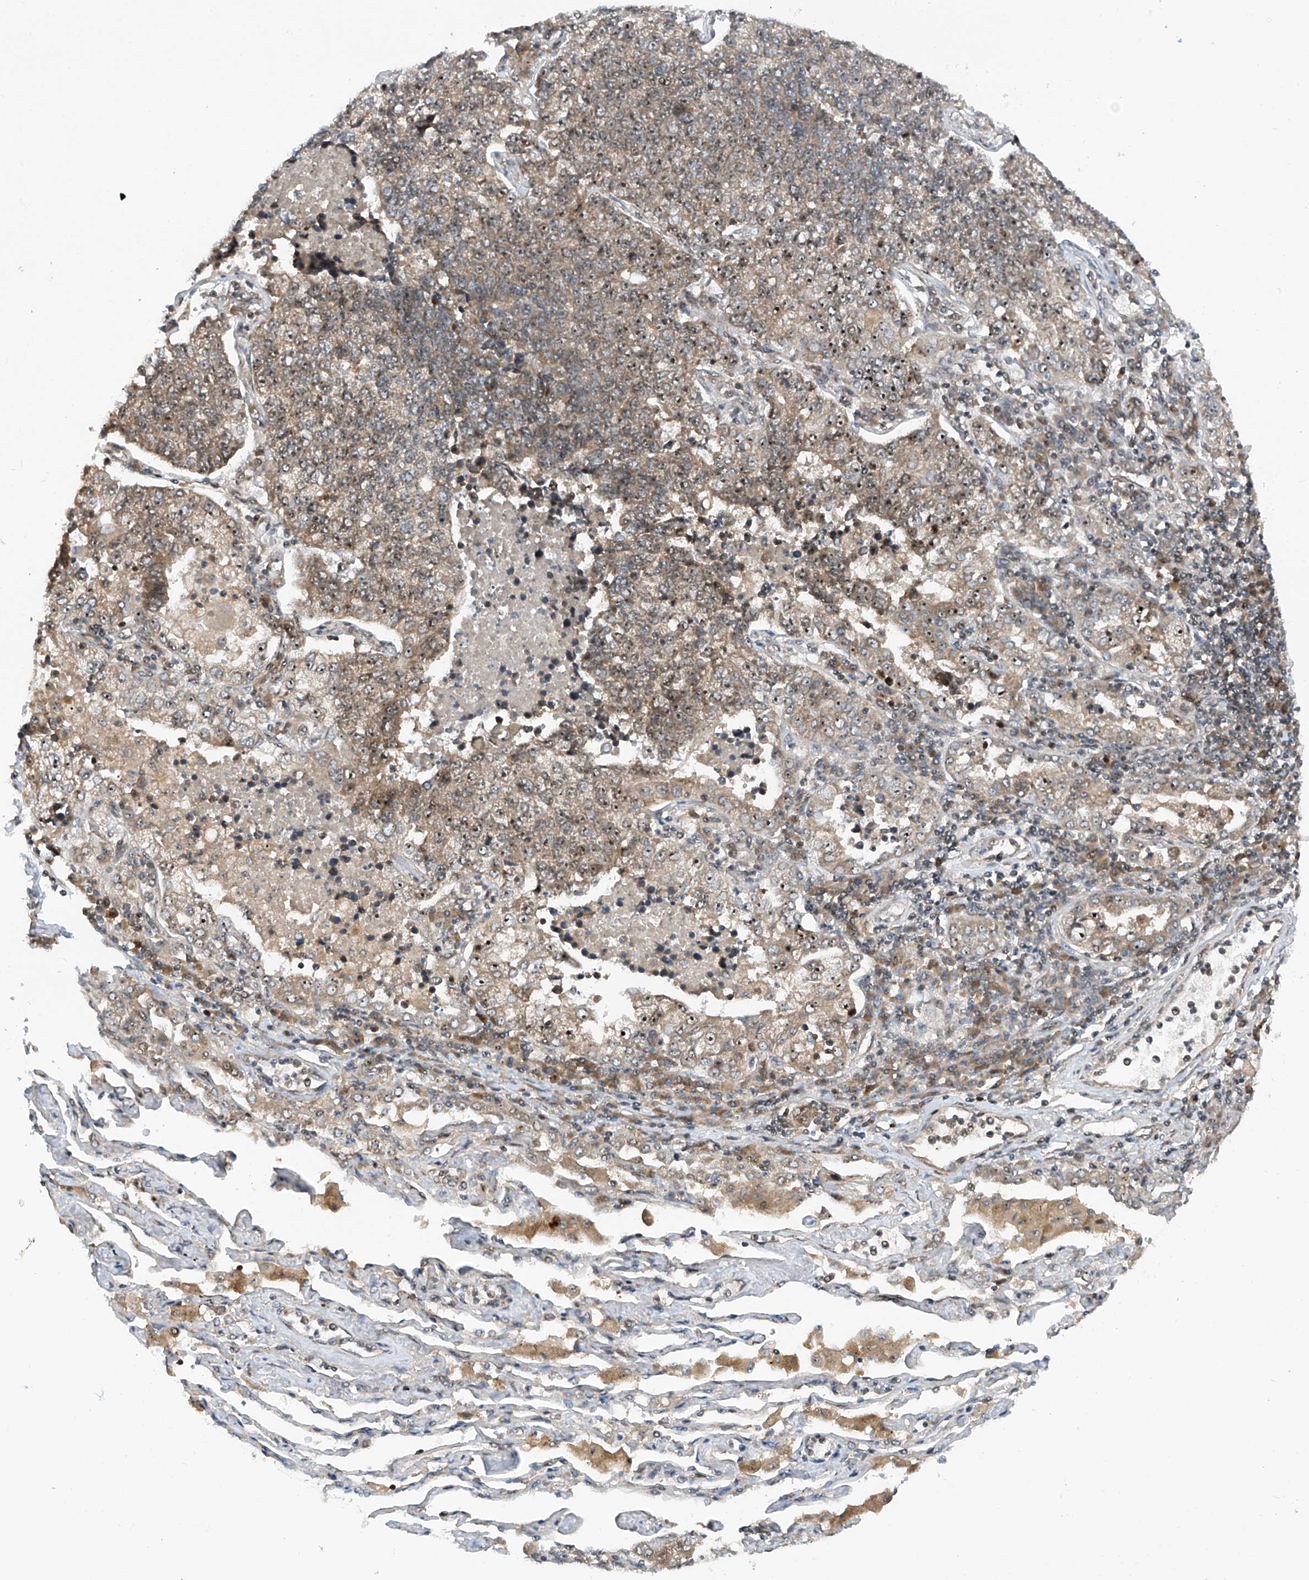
{"staining": {"intensity": "weak", "quantity": ">75%", "location": "cytoplasmic/membranous,nuclear"}, "tissue": "lung cancer", "cell_type": "Tumor cells", "image_type": "cancer", "snomed": [{"axis": "morphology", "description": "Adenocarcinoma, NOS"}, {"axis": "topography", "description": "Lung"}], "caption": "DAB (3,3'-diaminobenzidine) immunohistochemical staining of human lung cancer (adenocarcinoma) displays weak cytoplasmic/membranous and nuclear protein expression in approximately >75% of tumor cells.", "gene": "C1orf131", "patient": {"sex": "male", "age": 49}}